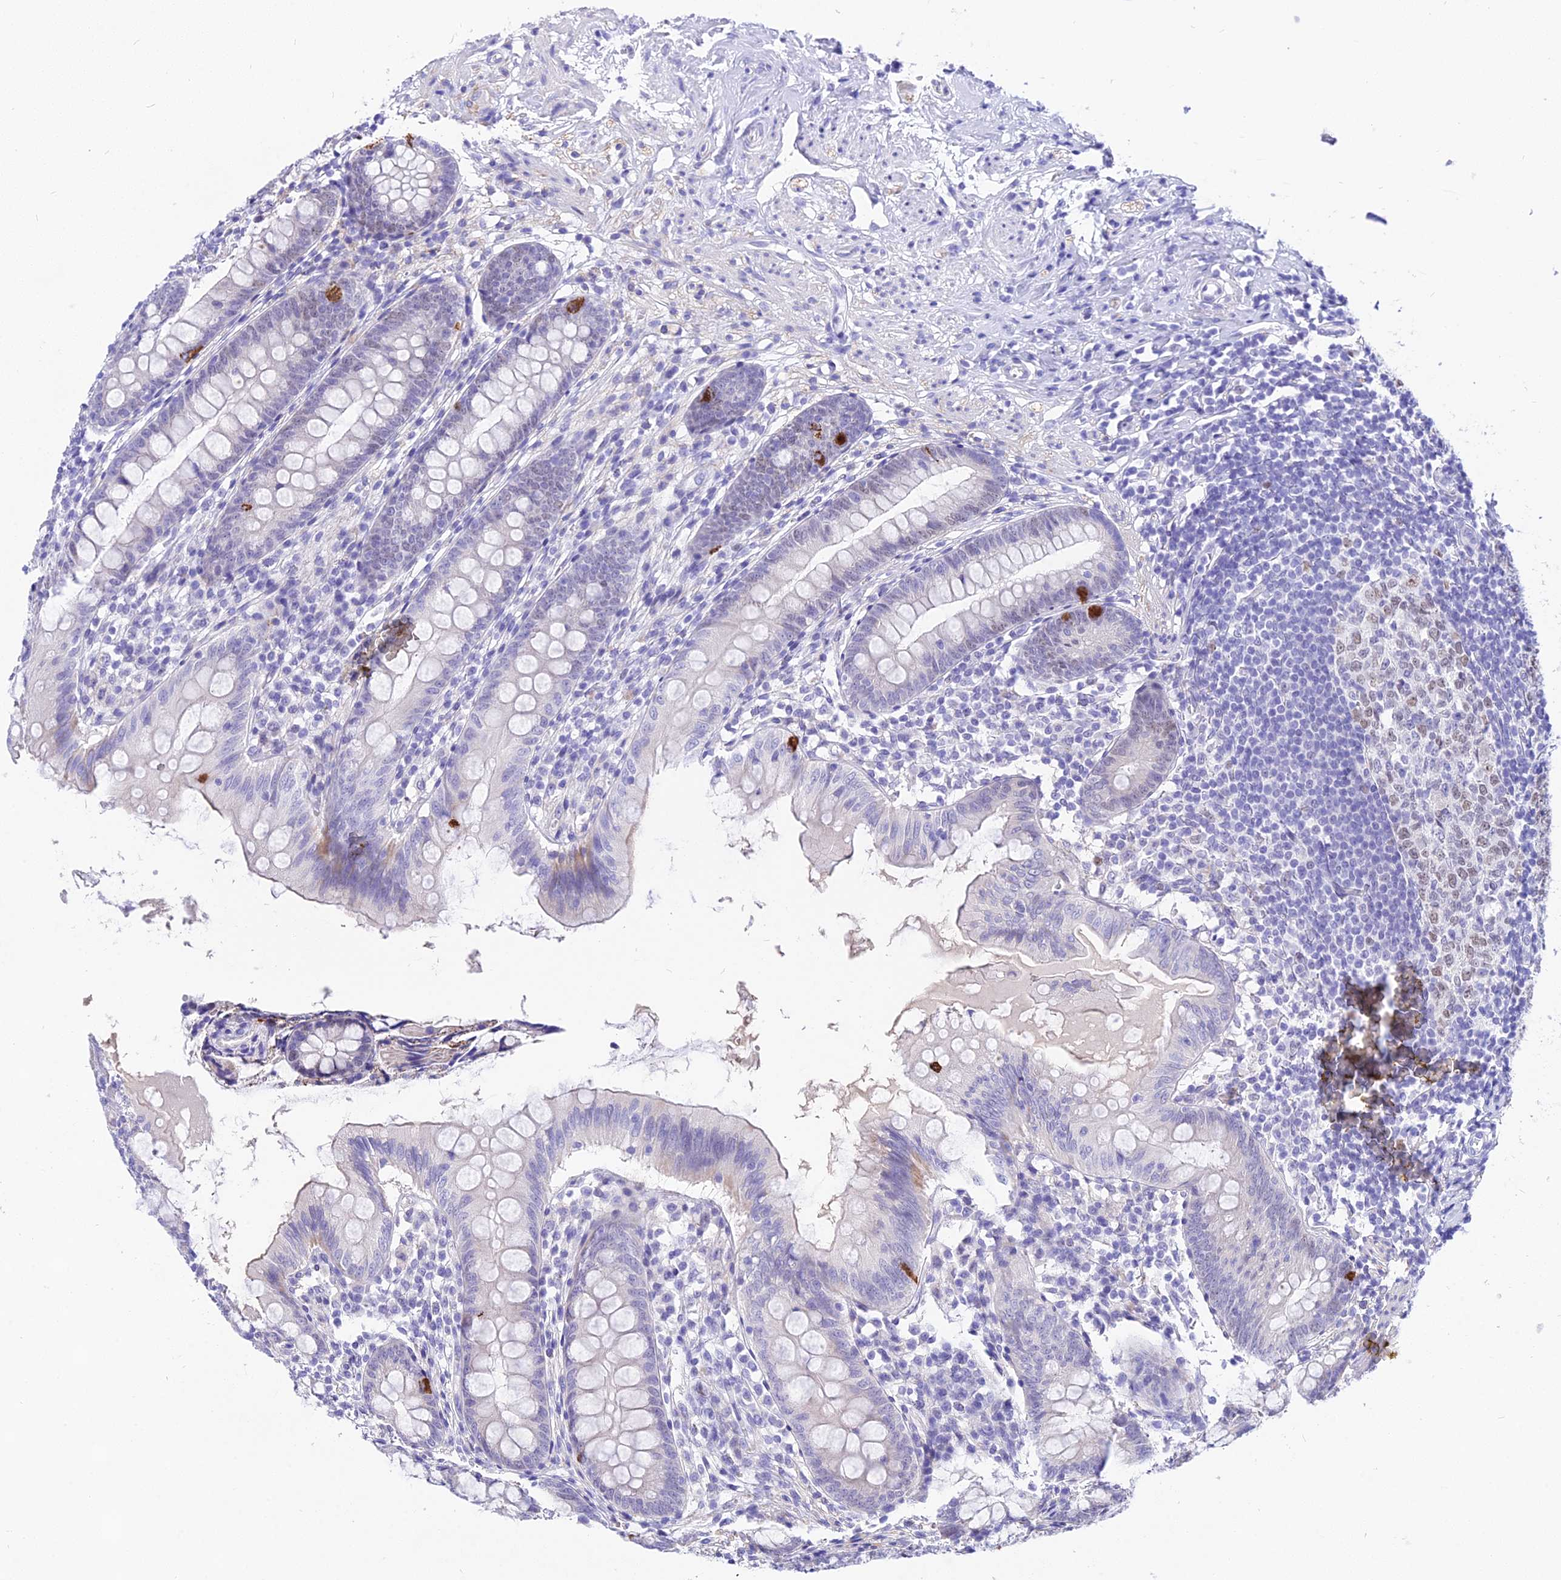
{"staining": {"intensity": "strong", "quantity": "<25%", "location": "cytoplasmic/membranous"}, "tissue": "appendix", "cell_type": "Glandular cells", "image_type": "normal", "snomed": [{"axis": "morphology", "description": "Normal tissue, NOS"}, {"axis": "topography", "description": "Appendix"}], "caption": "Glandular cells show medium levels of strong cytoplasmic/membranous expression in approximately <25% of cells in normal appendix.", "gene": "DEFB107A", "patient": {"sex": "female", "age": 51}}